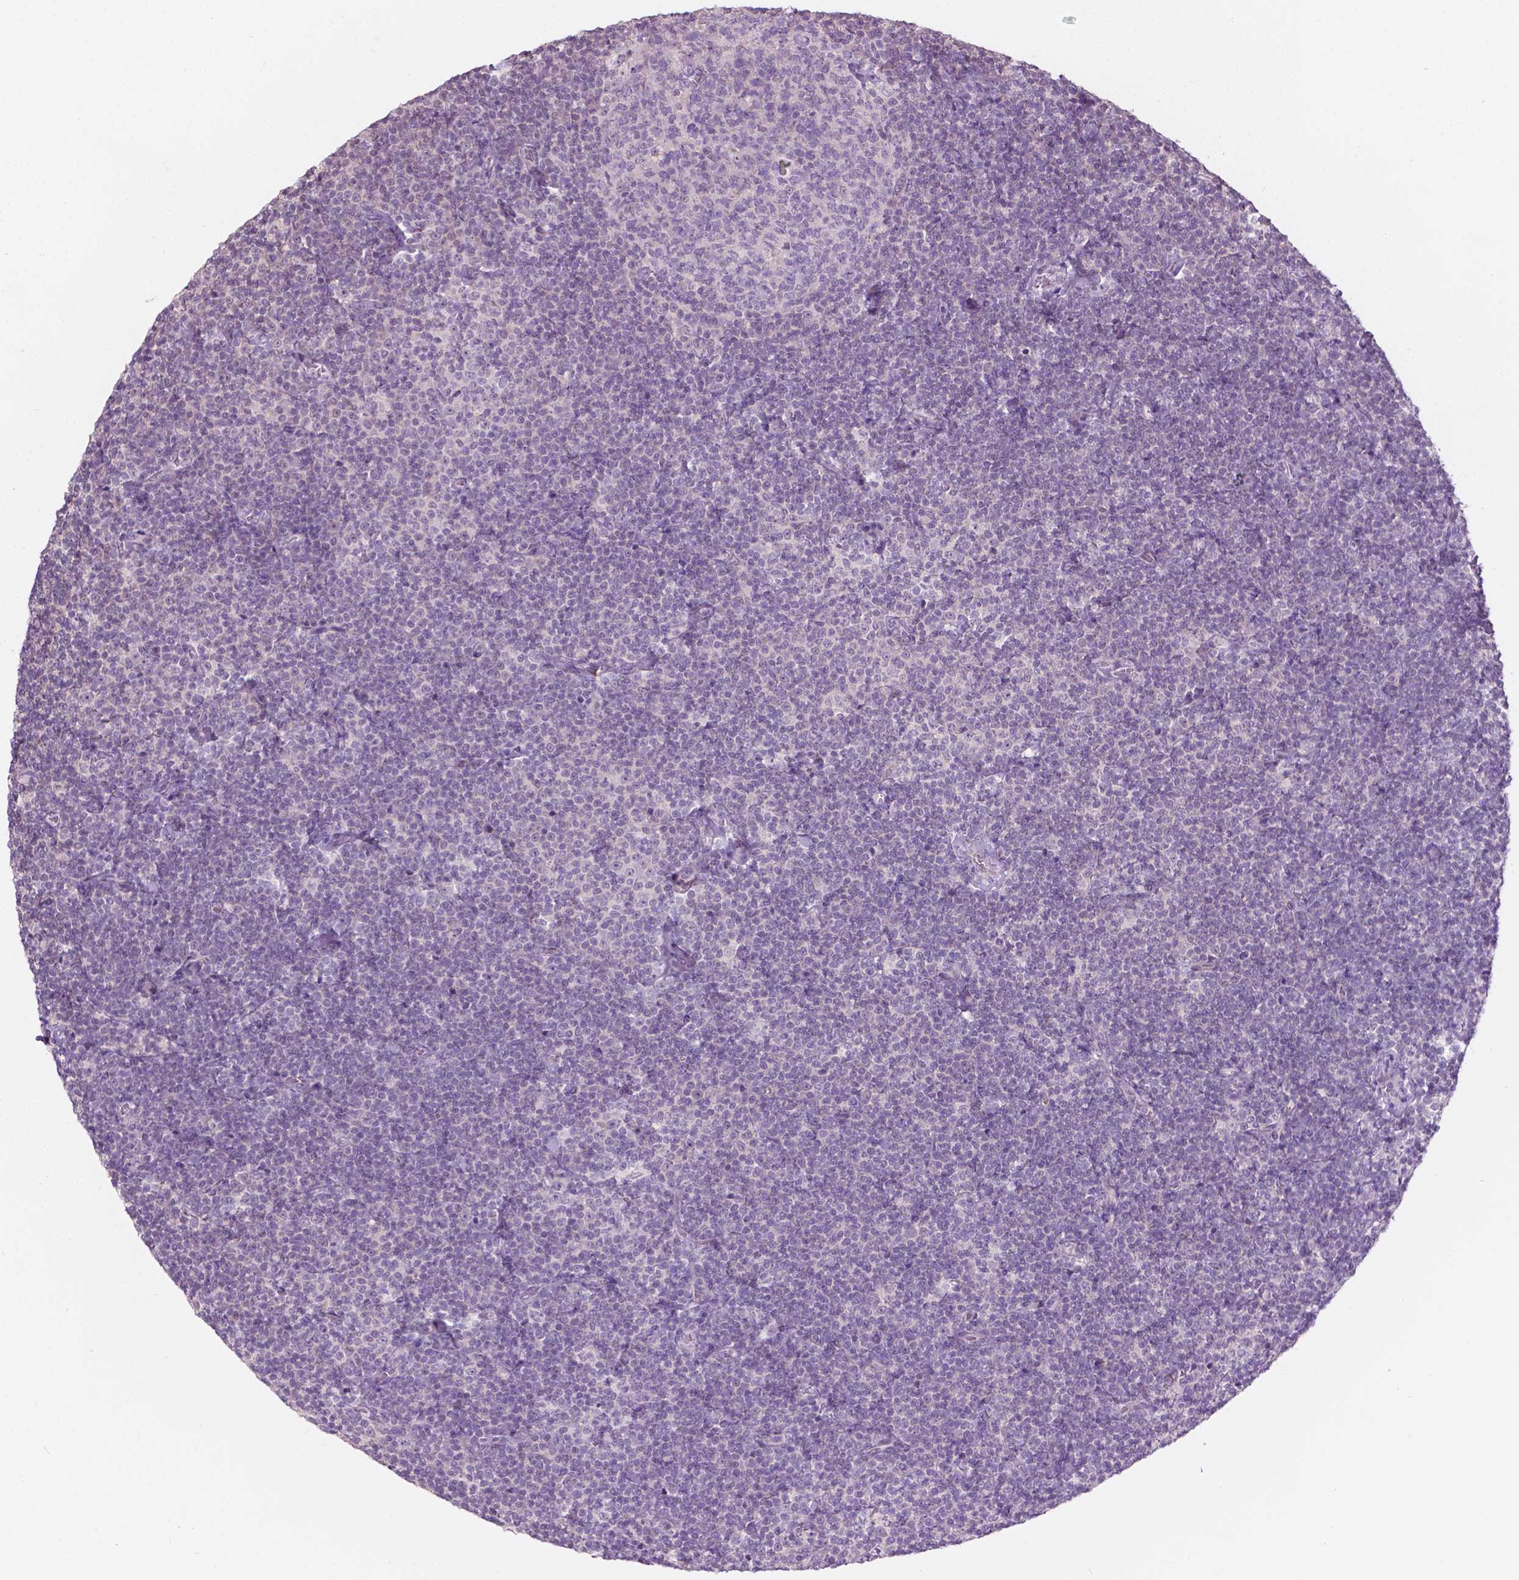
{"staining": {"intensity": "negative", "quantity": "none", "location": "none"}, "tissue": "lymphoma", "cell_type": "Tumor cells", "image_type": "cancer", "snomed": [{"axis": "morphology", "description": "Malignant lymphoma, non-Hodgkin's type, Low grade"}, {"axis": "topography", "description": "Lymph node"}], "caption": "This micrograph is of low-grade malignant lymphoma, non-Hodgkin's type stained with IHC to label a protein in brown with the nuclei are counter-stained blue. There is no staining in tumor cells. (Stains: DAB immunohistochemistry with hematoxylin counter stain, Microscopy: brightfield microscopy at high magnification).", "gene": "TM6SF2", "patient": {"sex": "male", "age": 81}}